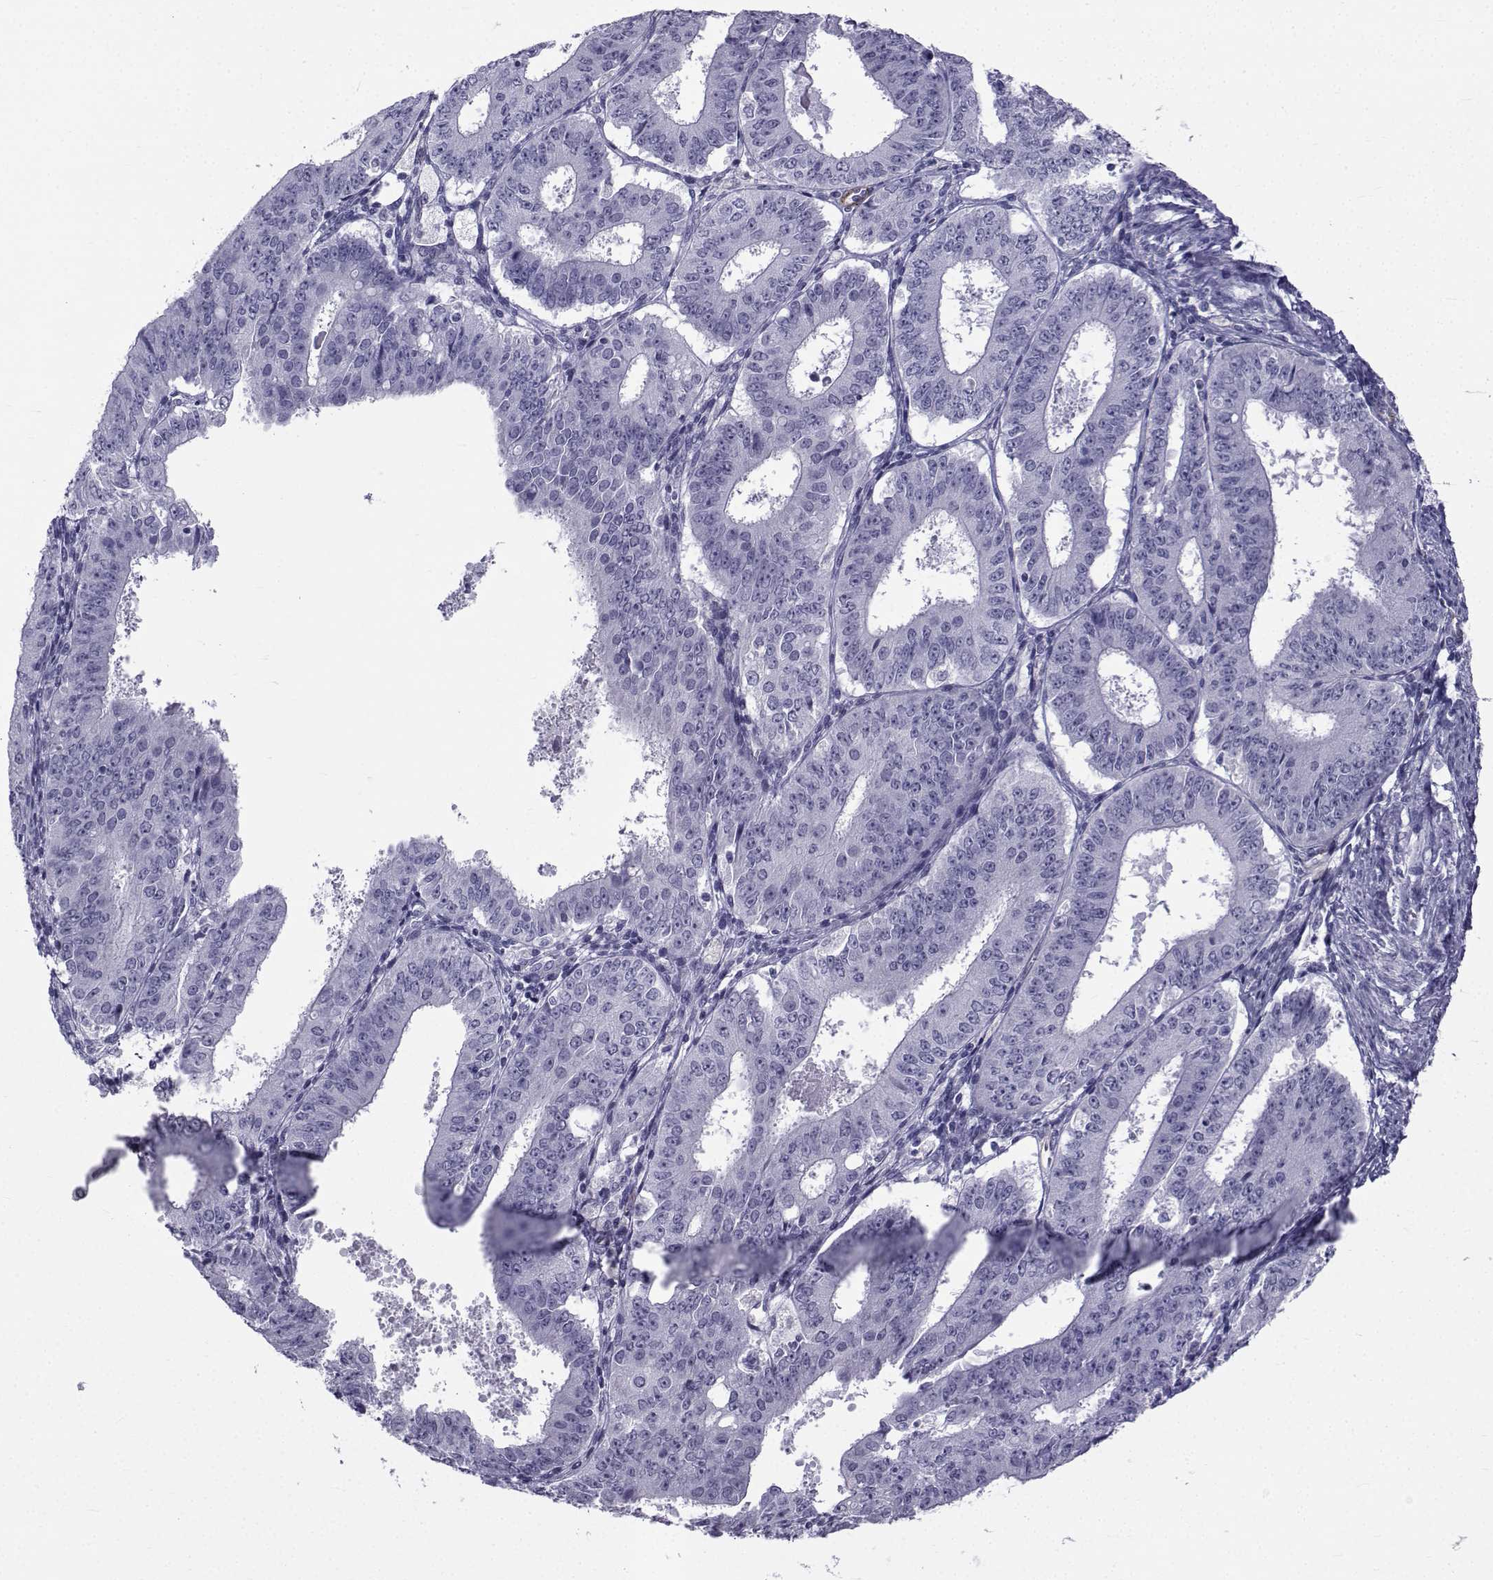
{"staining": {"intensity": "negative", "quantity": "none", "location": "none"}, "tissue": "ovarian cancer", "cell_type": "Tumor cells", "image_type": "cancer", "snomed": [{"axis": "morphology", "description": "Carcinoma, endometroid"}, {"axis": "topography", "description": "Ovary"}], "caption": "IHC histopathology image of endometroid carcinoma (ovarian) stained for a protein (brown), which demonstrates no positivity in tumor cells. (DAB (3,3'-diaminobenzidine) immunohistochemistry (IHC), high magnification).", "gene": "SPANXD", "patient": {"sex": "female", "age": 42}}